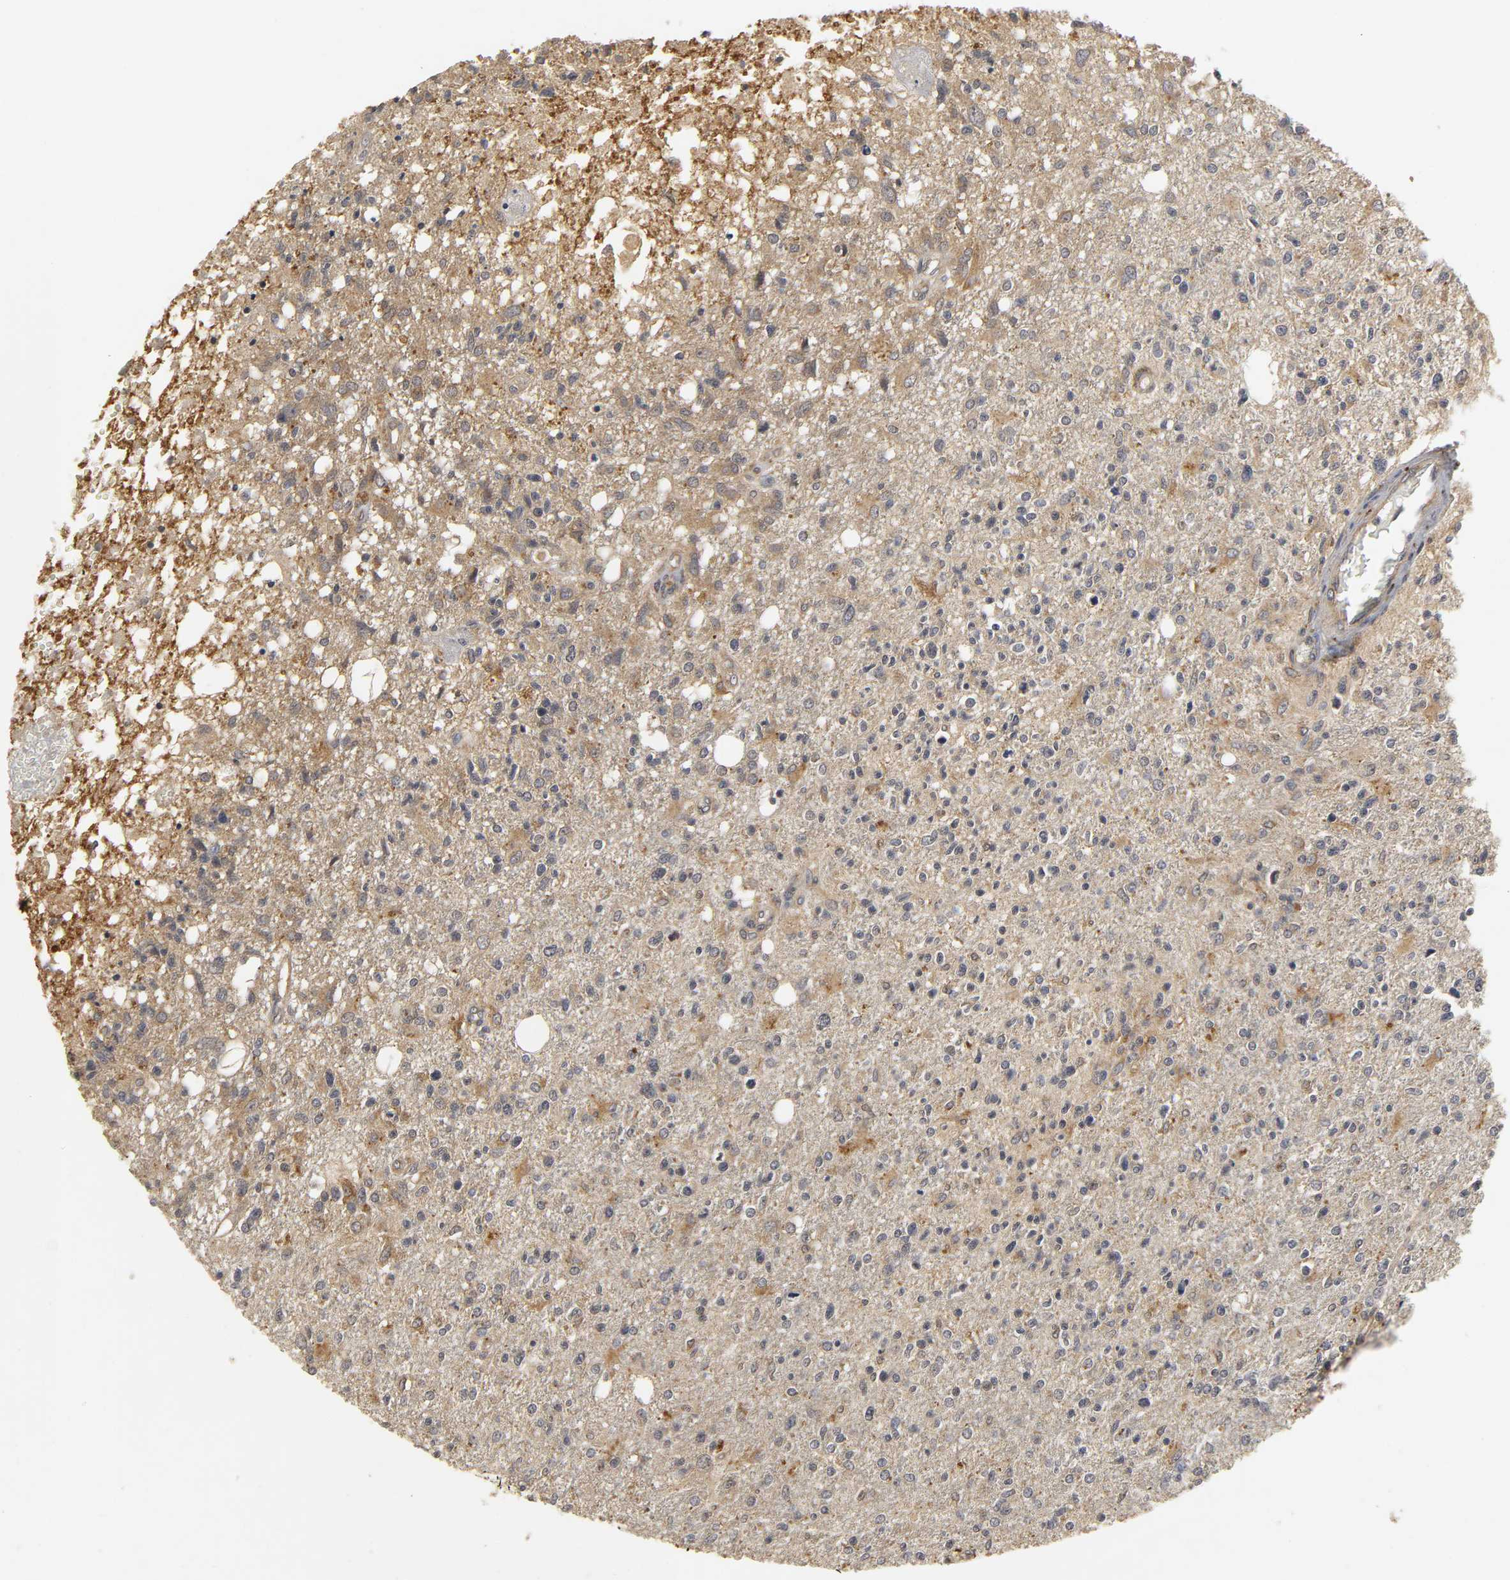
{"staining": {"intensity": "moderate", "quantity": "25%-75%", "location": "cytoplasmic/membranous"}, "tissue": "glioma", "cell_type": "Tumor cells", "image_type": "cancer", "snomed": [{"axis": "morphology", "description": "Glioma, malignant, High grade"}, {"axis": "topography", "description": "Cerebral cortex"}], "caption": "High-magnification brightfield microscopy of glioma stained with DAB (brown) and counterstained with hematoxylin (blue). tumor cells exhibit moderate cytoplasmic/membranous staining is present in about25%-75% of cells.", "gene": "TRAF6", "patient": {"sex": "male", "age": 76}}